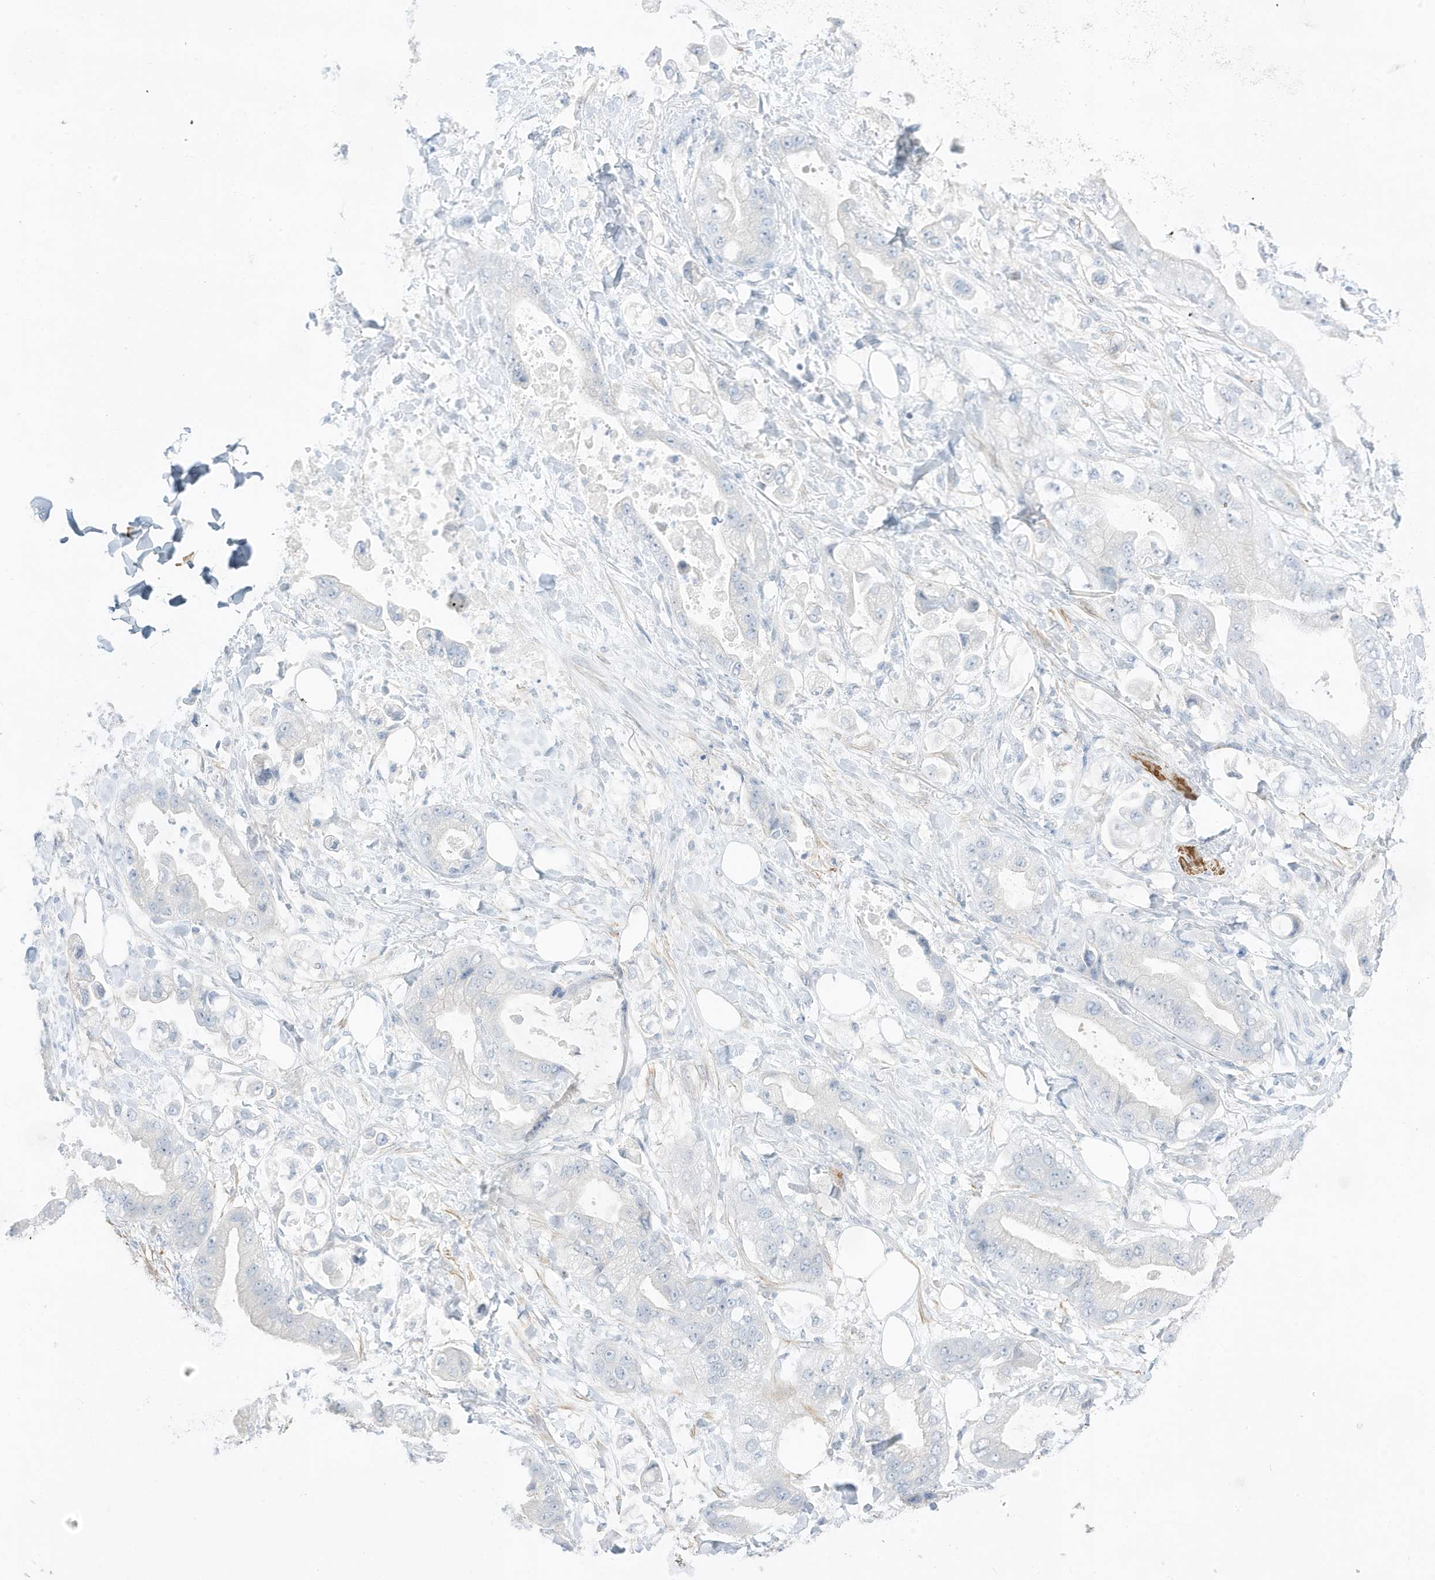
{"staining": {"intensity": "negative", "quantity": "none", "location": "none"}, "tissue": "stomach cancer", "cell_type": "Tumor cells", "image_type": "cancer", "snomed": [{"axis": "morphology", "description": "Adenocarcinoma, NOS"}, {"axis": "topography", "description": "Stomach"}], "caption": "The image shows no significant staining in tumor cells of stomach cancer (adenocarcinoma).", "gene": "SLC22A13", "patient": {"sex": "male", "age": 62}}